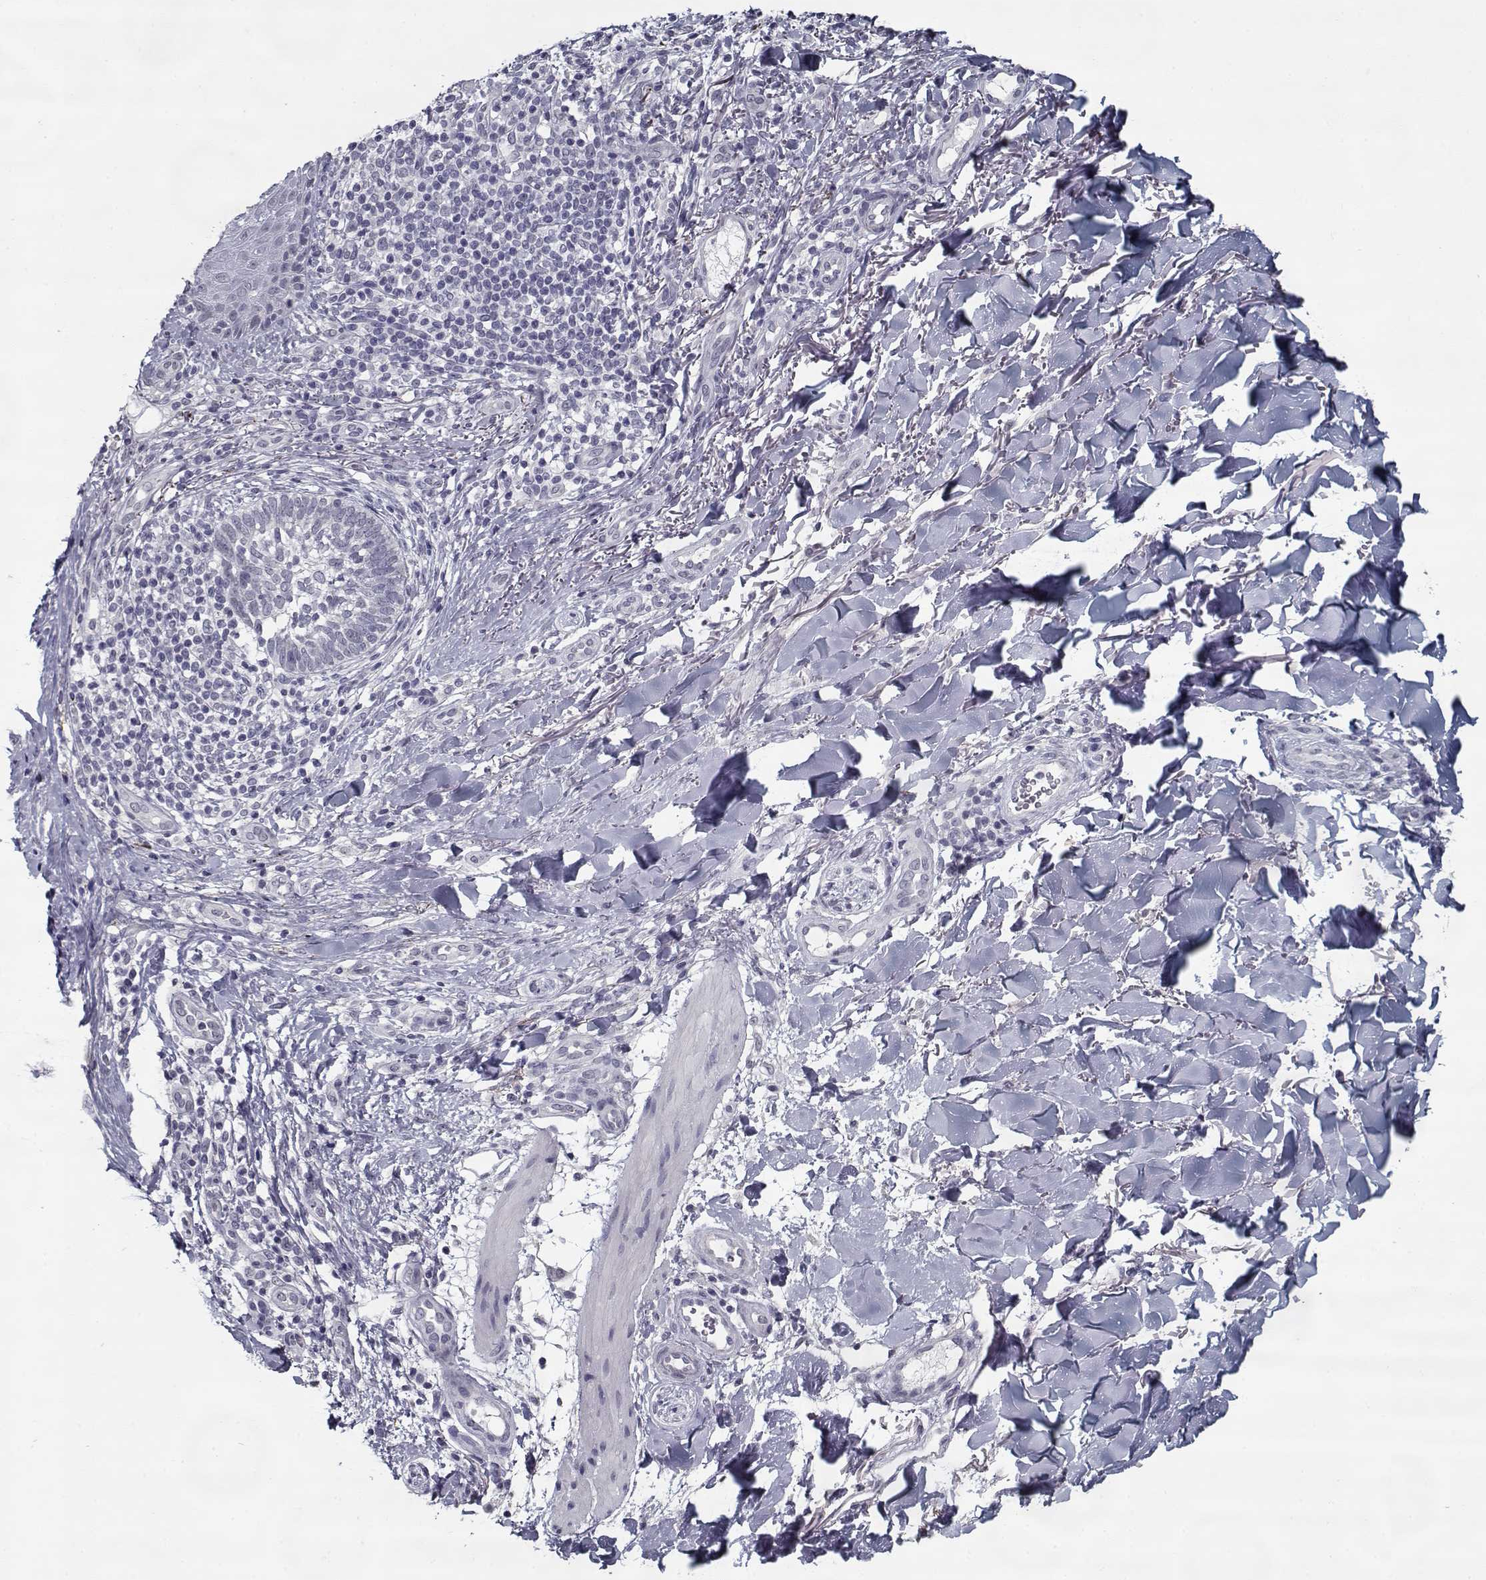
{"staining": {"intensity": "negative", "quantity": "none", "location": "none"}, "tissue": "skin cancer", "cell_type": "Tumor cells", "image_type": "cancer", "snomed": [{"axis": "morphology", "description": "Normal tissue, NOS"}, {"axis": "morphology", "description": "Basal cell carcinoma"}, {"axis": "topography", "description": "Skin"}], "caption": "Immunohistochemical staining of human skin cancer shows no significant positivity in tumor cells. (Immunohistochemistry (ihc), brightfield microscopy, high magnification).", "gene": "SEC16B", "patient": {"sex": "male", "age": 46}}